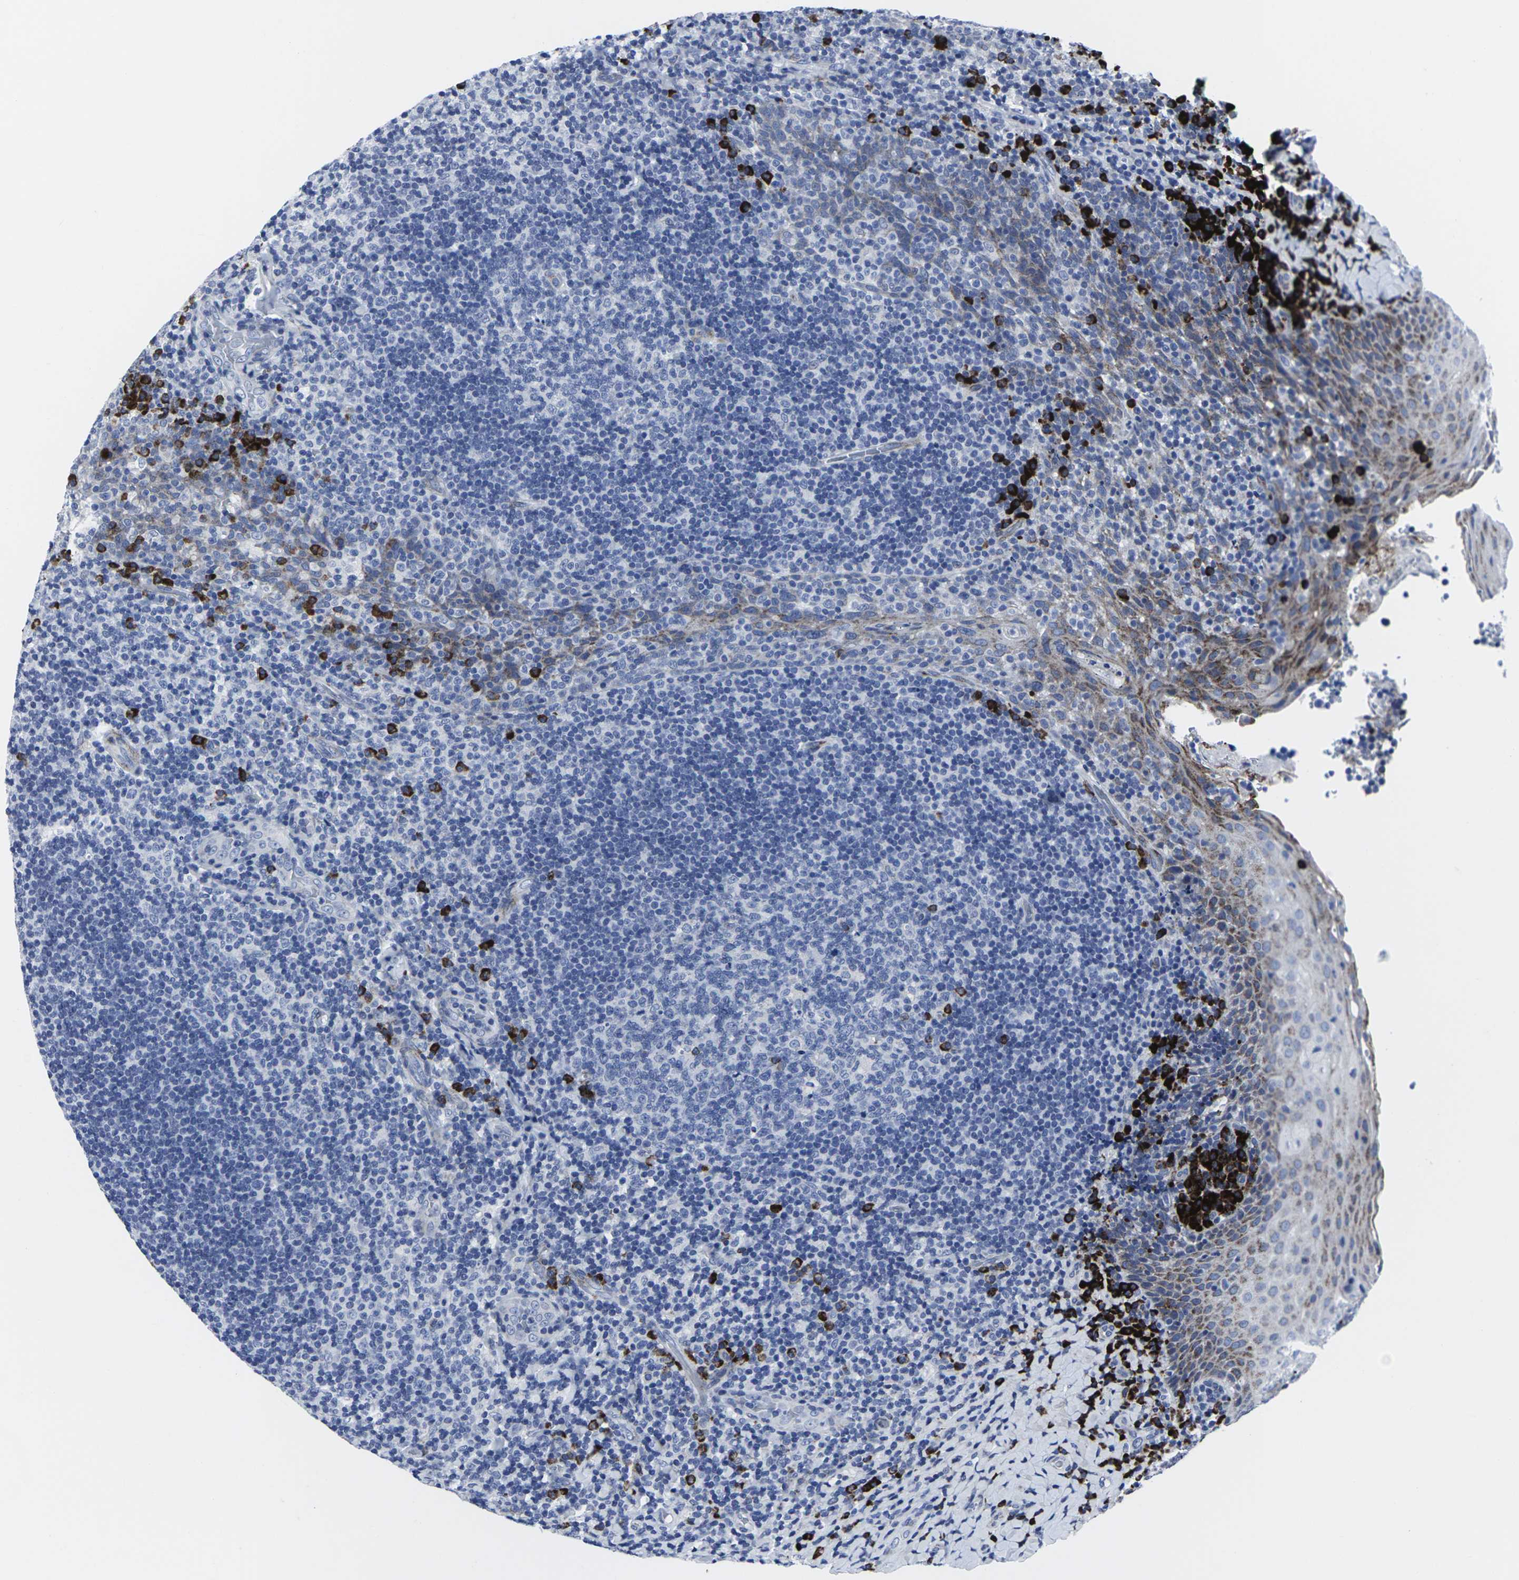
{"staining": {"intensity": "strong", "quantity": "<25%", "location": "cytoplasmic/membranous"}, "tissue": "tonsil", "cell_type": "Germinal center cells", "image_type": "normal", "snomed": [{"axis": "morphology", "description": "Normal tissue, NOS"}, {"axis": "topography", "description": "Tonsil"}], "caption": "An IHC photomicrograph of benign tissue is shown. Protein staining in brown highlights strong cytoplasmic/membranous positivity in tonsil within germinal center cells.", "gene": "RPN1", "patient": {"sex": "male", "age": 17}}